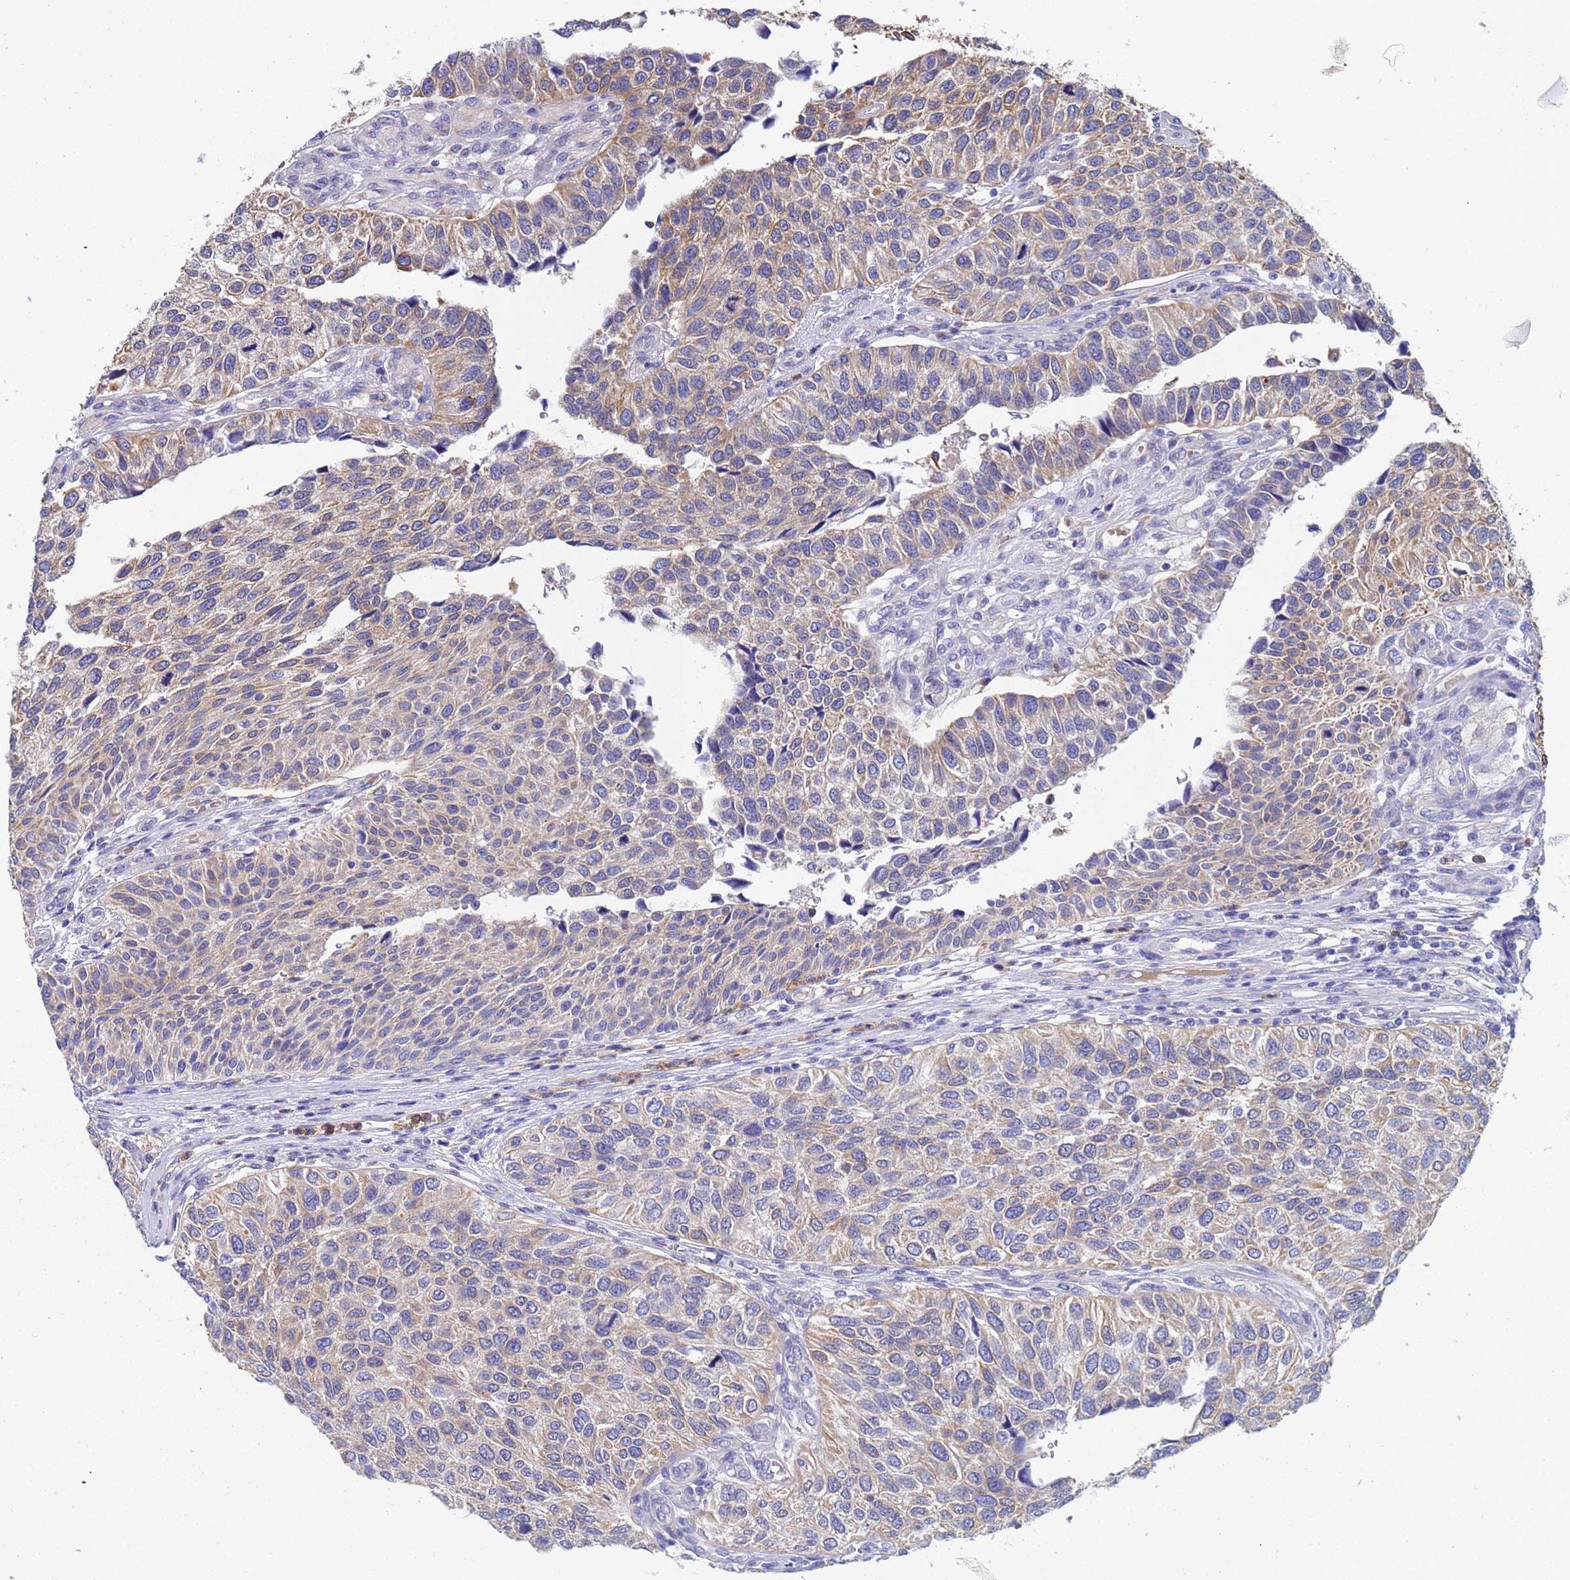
{"staining": {"intensity": "weak", "quantity": "25%-75%", "location": "cytoplasmic/membranous"}, "tissue": "urothelial cancer", "cell_type": "Tumor cells", "image_type": "cancer", "snomed": [{"axis": "morphology", "description": "Urothelial carcinoma, NOS"}, {"axis": "topography", "description": "Urinary bladder"}], "caption": "Transitional cell carcinoma stained for a protein (brown) displays weak cytoplasmic/membranous positive expression in approximately 25%-75% of tumor cells.", "gene": "TTLL11", "patient": {"sex": "male", "age": 55}}